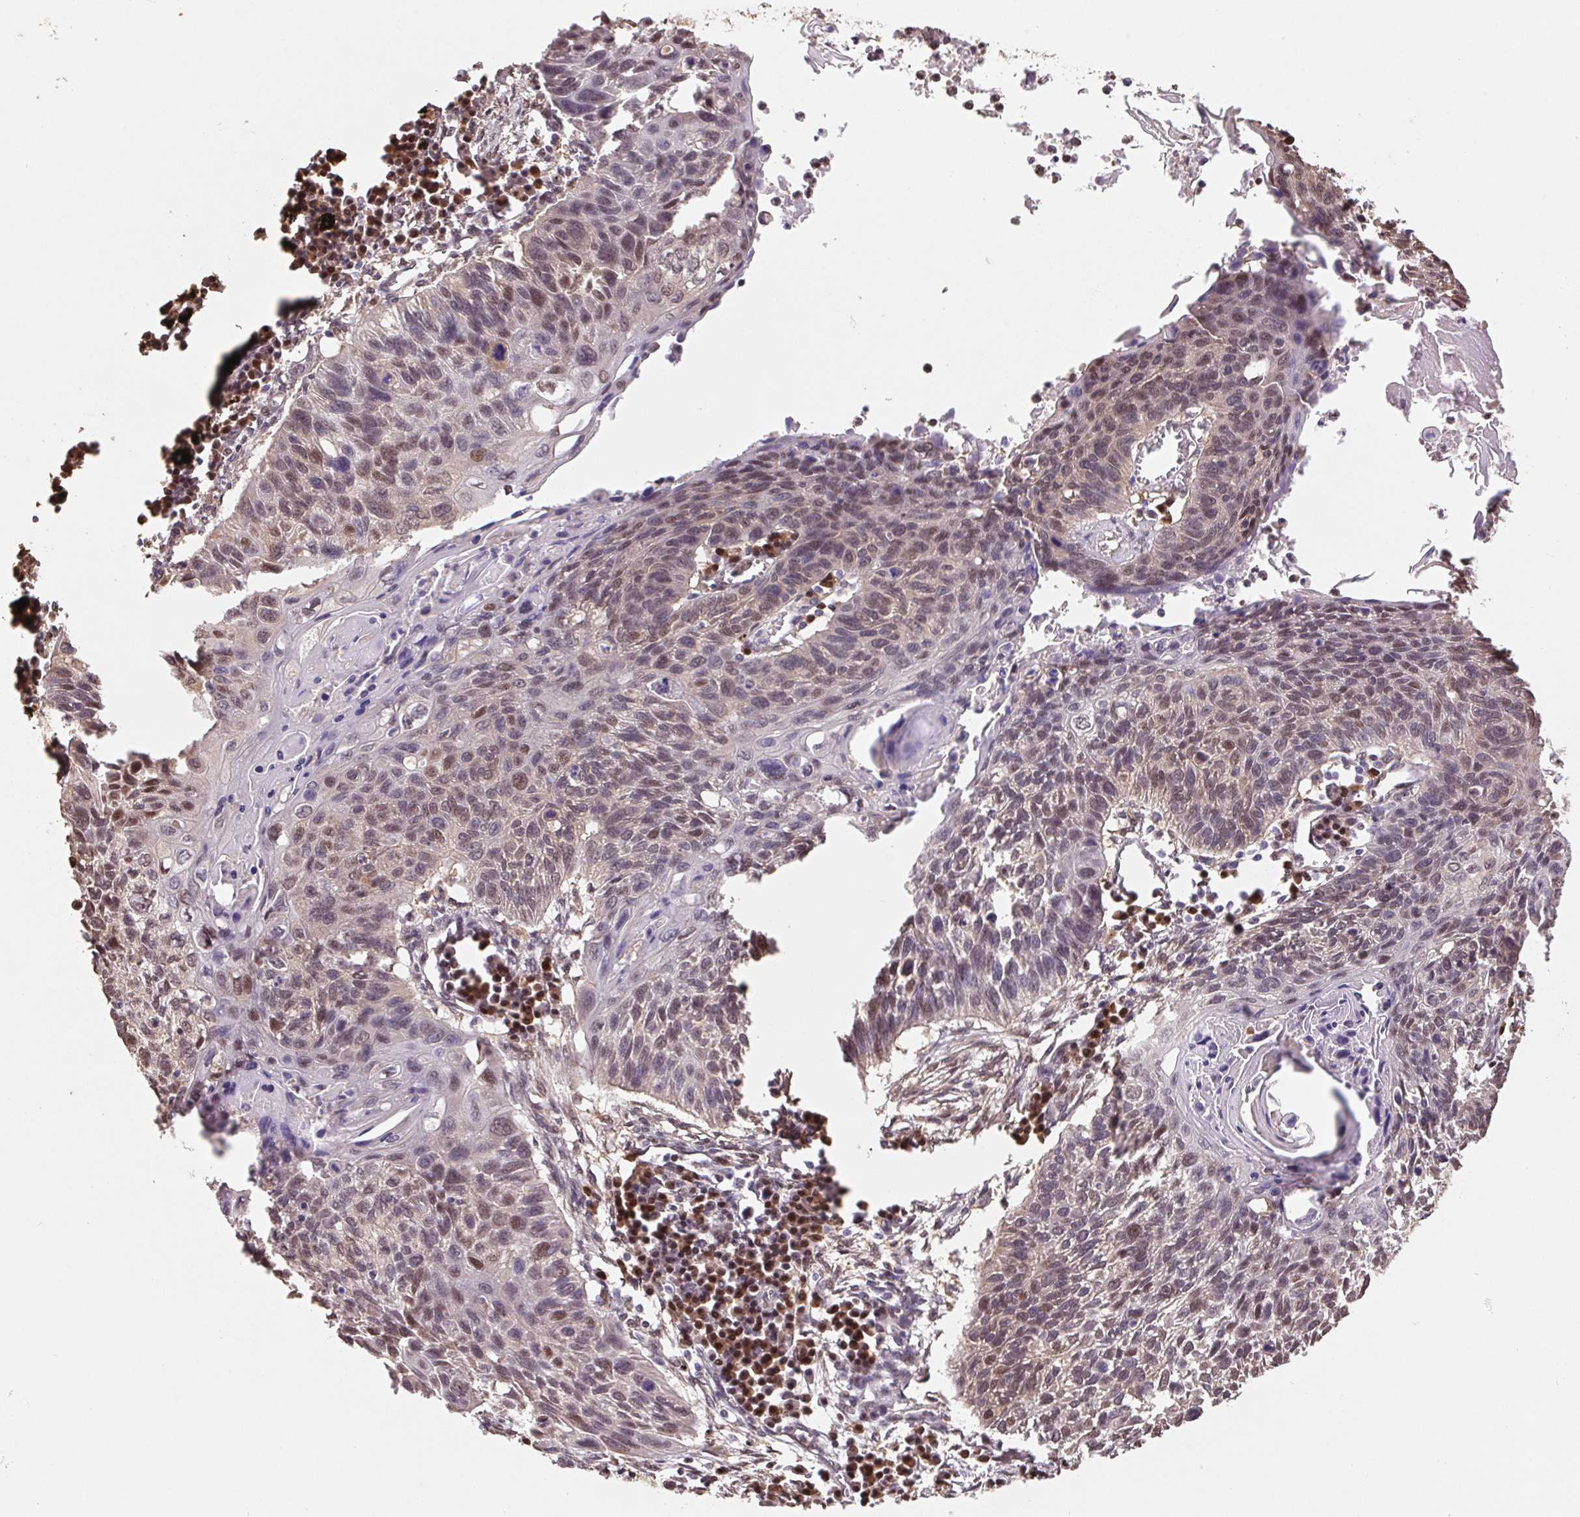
{"staining": {"intensity": "weak", "quantity": "<25%", "location": "nuclear"}, "tissue": "lung cancer", "cell_type": "Tumor cells", "image_type": "cancer", "snomed": [{"axis": "morphology", "description": "Squamous cell carcinoma, NOS"}, {"axis": "topography", "description": "Lung"}], "caption": "Lung squamous cell carcinoma stained for a protein using immunohistochemistry displays no expression tumor cells.", "gene": "CUTA", "patient": {"sex": "male", "age": 78}}